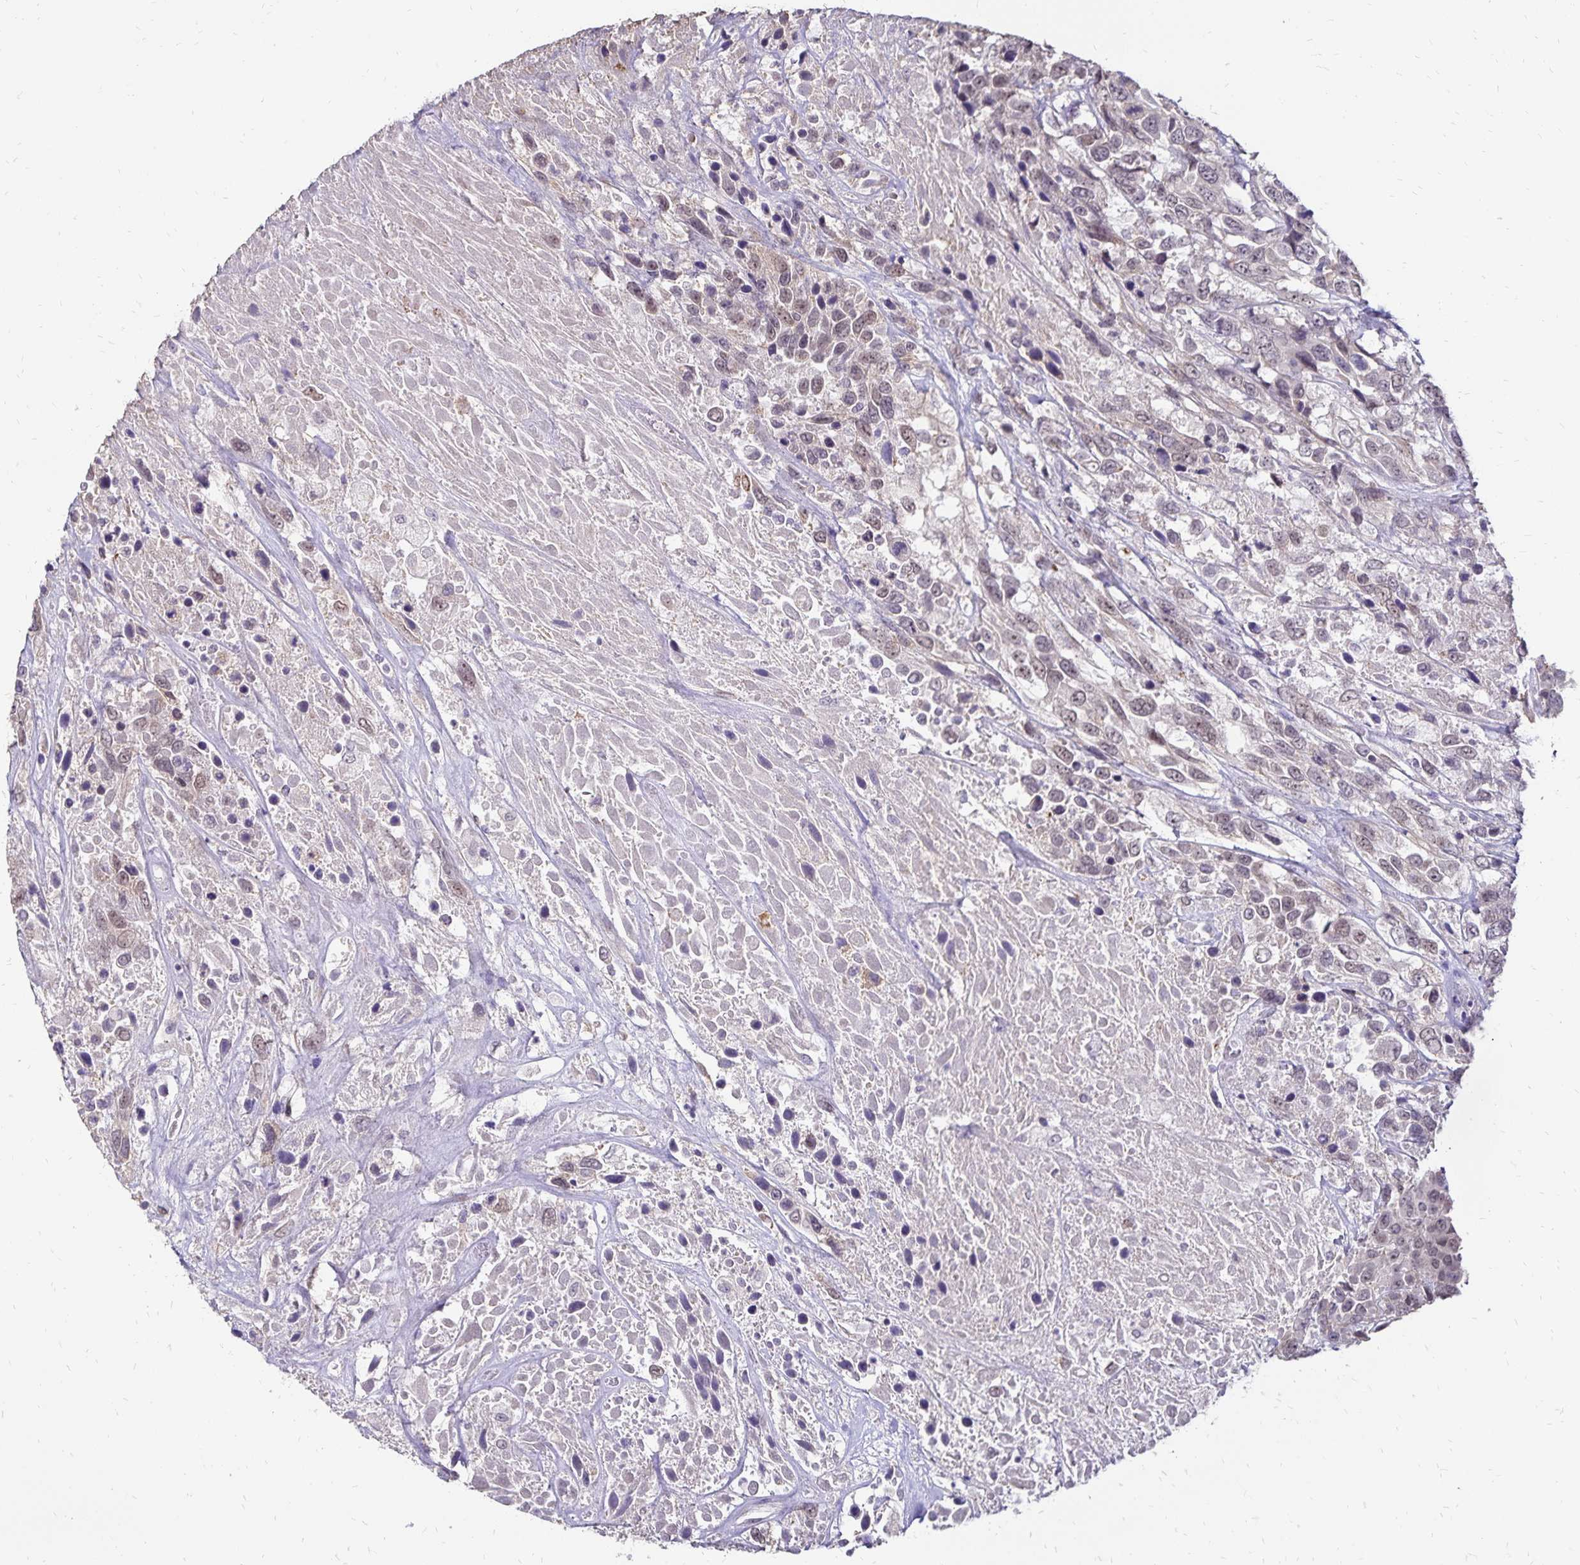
{"staining": {"intensity": "weak", "quantity": ">75%", "location": "nuclear"}, "tissue": "urothelial cancer", "cell_type": "Tumor cells", "image_type": "cancer", "snomed": [{"axis": "morphology", "description": "Urothelial carcinoma, High grade"}, {"axis": "topography", "description": "Urinary bladder"}], "caption": "This is a micrograph of IHC staining of high-grade urothelial carcinoma, which shows weak expression in the nuclear of tumor cells.", "gene": "POLB", "patient": {"sex": "female", "age": 70}}